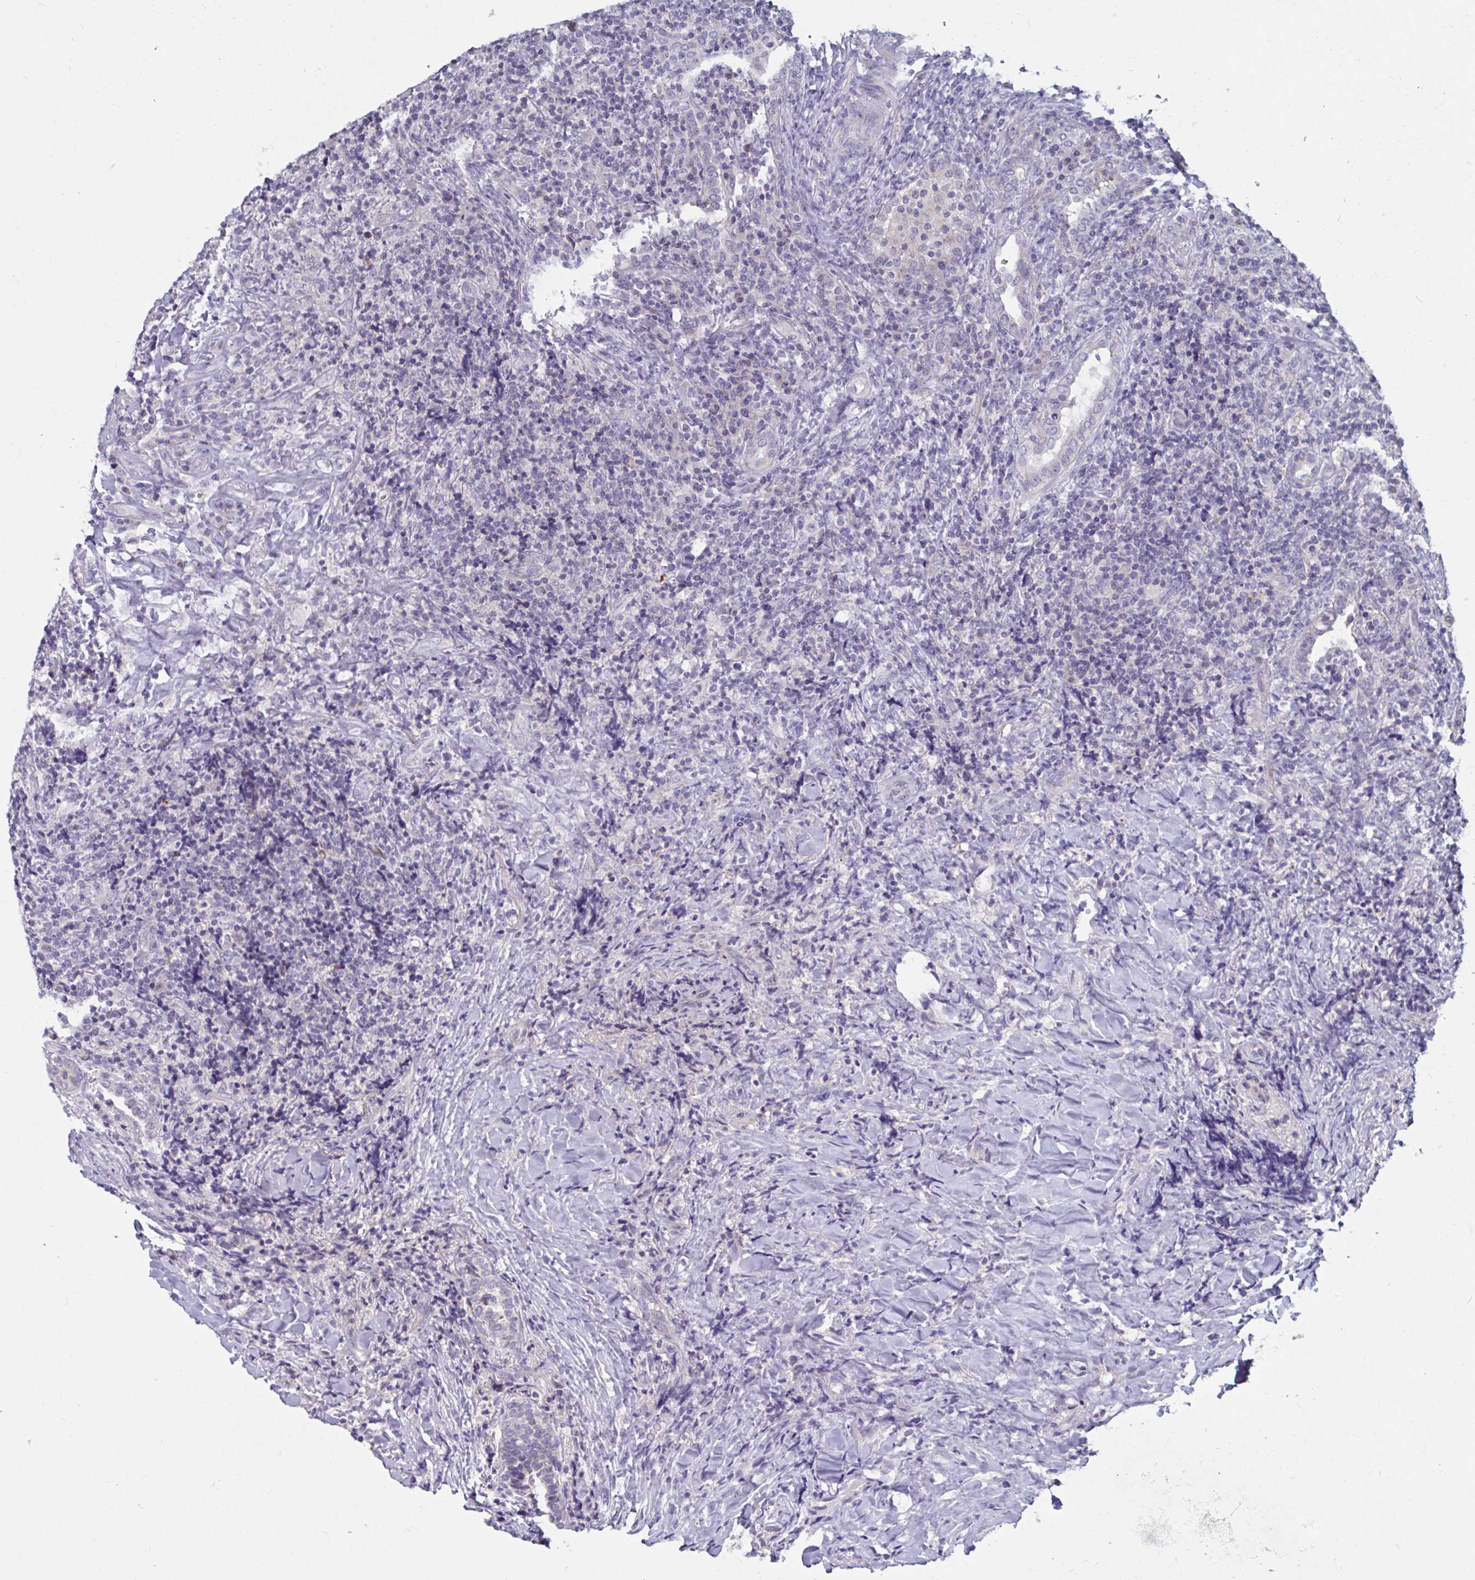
{"staining": {"intensity": "negative", "quantity": "none", "location": "none"}, "tissue": "lymphoma", "cell_type": "Tumor cells", "image_type": "cancer", "snomed": [{"axis": "morphology", "description": "Hodgkin's disease, NOS"}, {"axis": "topography", "description": "Lung"}], "caption": "Immunohistochemical staining of lymphoma demonstrates no significant expression in tumor cells.", "gene": "ZNF561", "patient": {"sex": "male", "age": 17}}